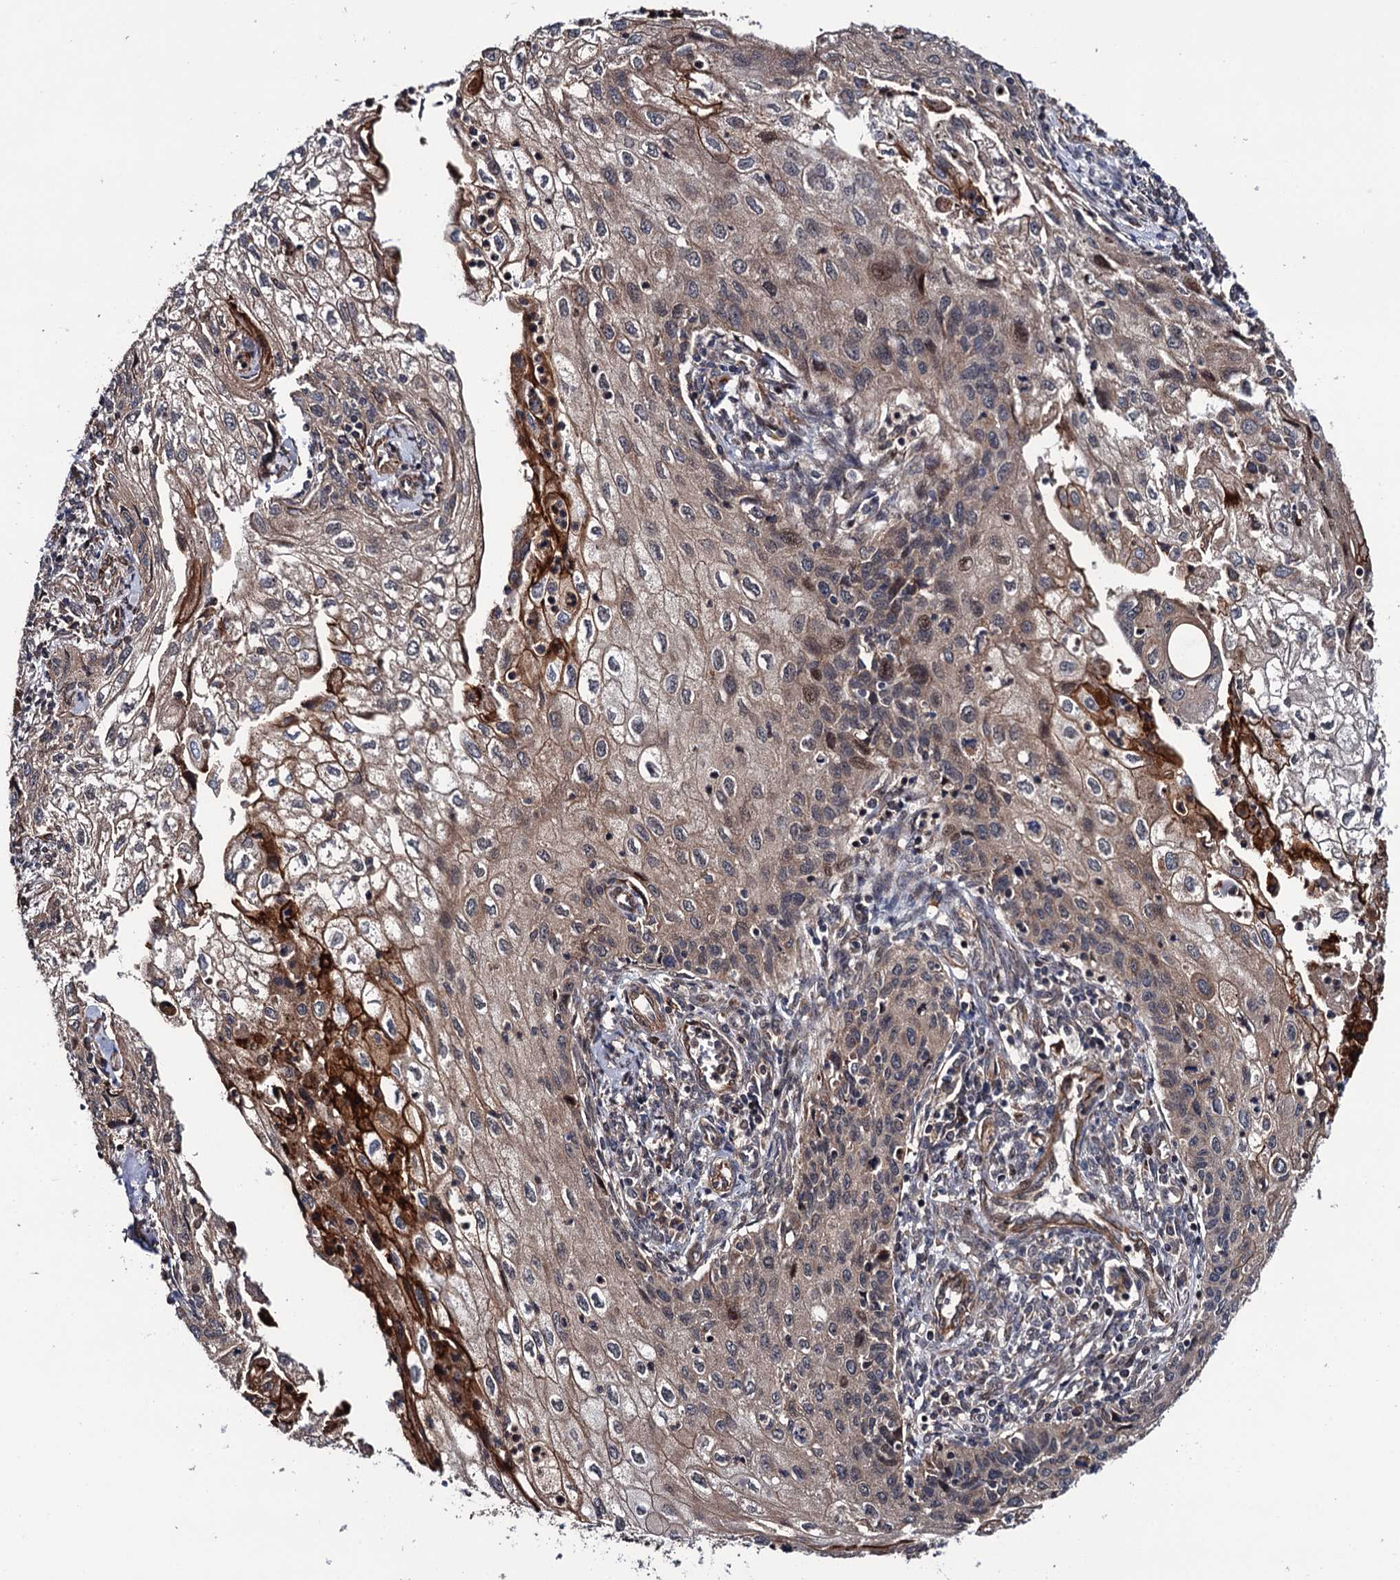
{"staining": {"intensity": "moderate", "quantity": "<25%", "location": "nuclear"}, "tissue": "cervical cancer", "cell_type": "Tumor cells", "image_type": "cancer", "snomed": [{"axis": "morphology", "description": "Squamous cell carcinoma, NOS"}, {"axis": "topography", "description": "Cervix"}], "caption": "Cervical squamous cell carcinoma stained for a protein shows moderate nuclear positivity in tumor cells.", "gene": "FSIP1", "patient": {"sex": "female", "age": 67}}